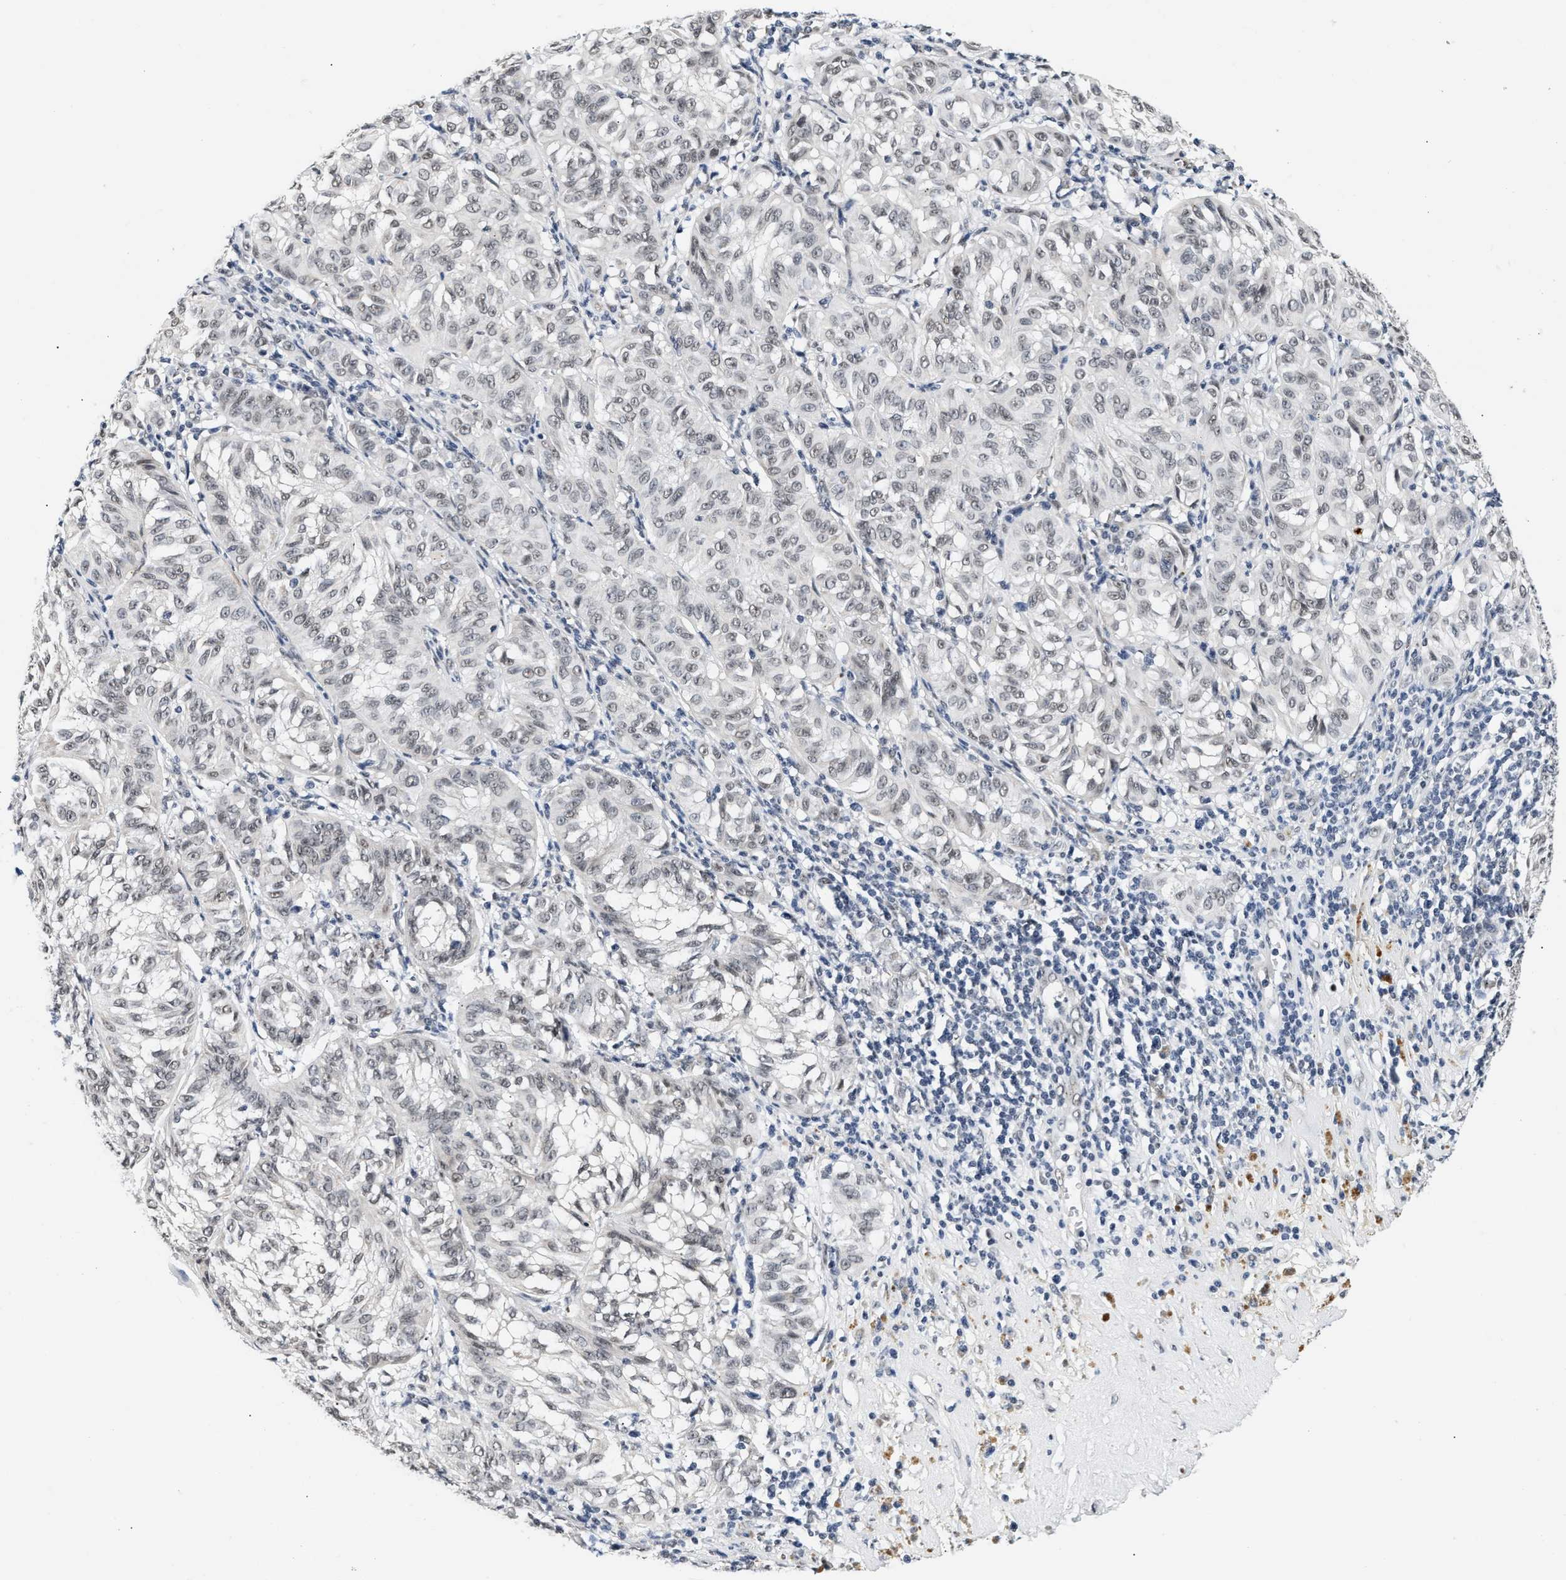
{"staining": {"intensity": "weak", "quantity": "<25%", "location": "nuclear"}, "tissue": "melanoma", "cell_type": "Tumor cells", "image_type": "cancer", "snomed": [{"axis": "morphology", "description": "Malignant melanoma, NOS"}, {"axis": "topography", "description": "Skin"}], "caption": "IHC histopathology image of neoplastic tissue: malignant melanoma stained with DAB (3,3'-diaminobenzidine) reveals no significant protein positivity in tumor cells.", "gene": "THOC1", "patient": {"sex": "female", "age": 72}}